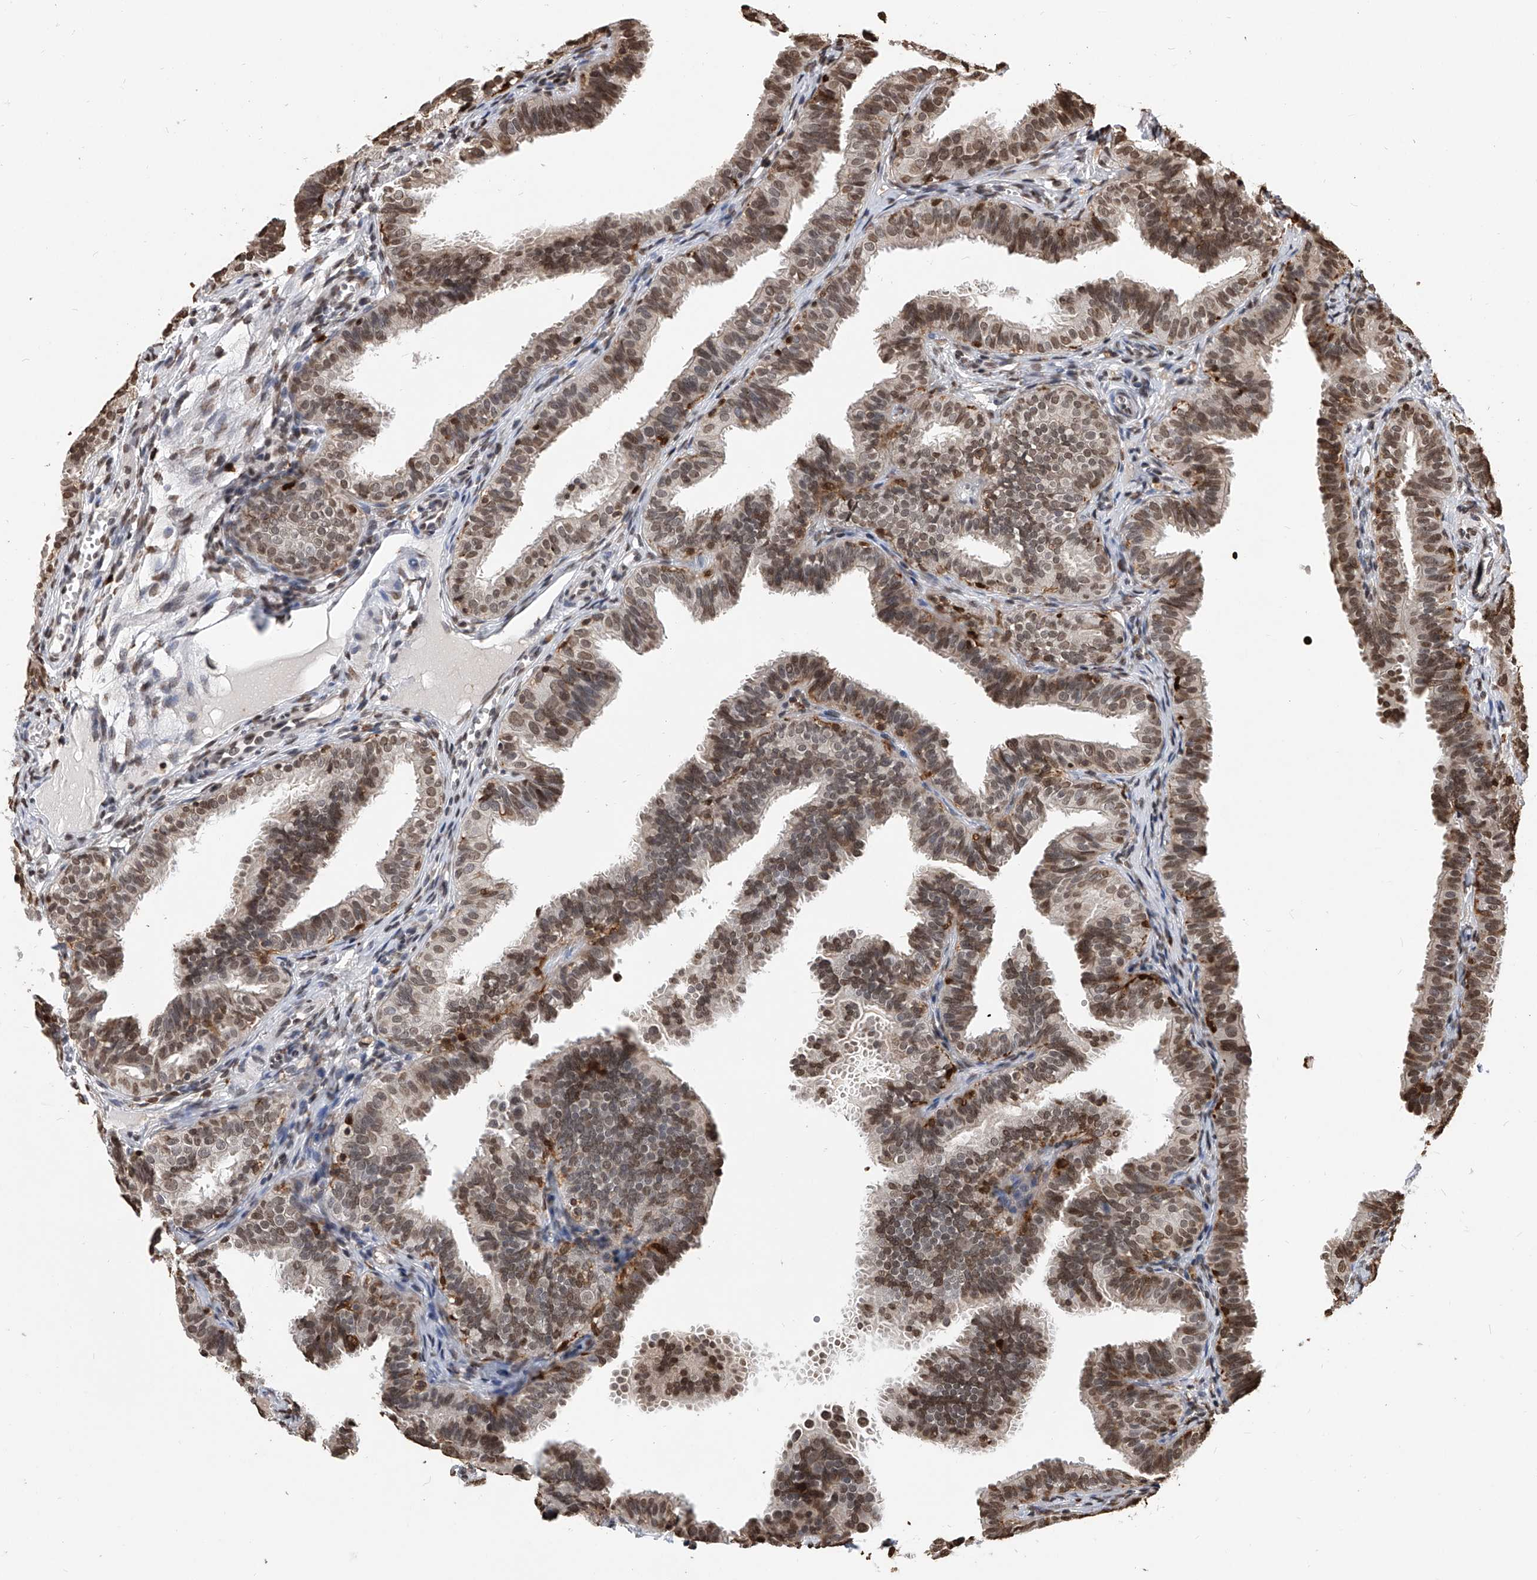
{"staining": {"intensity": "moderate", "quantity": "25%-75%", "location": "nuclear"}, "tissue": "fallopian tube", "cell_type": "Glandular cells", "image_type": "normal", "snomed": [{"axis": "morphology", "description": "Normal tissue, NOS"}, {"axis": "topography", "description": "Fallopian tube"}], "caption": "DAB immunohistochemical staining of unremarkable human fallopian tube reveals moderate nuclear protein positivity in about 25%-75% of glandular cells.", "gene": "CFAP410", "patient": {"sex": "female", "age": 35}}